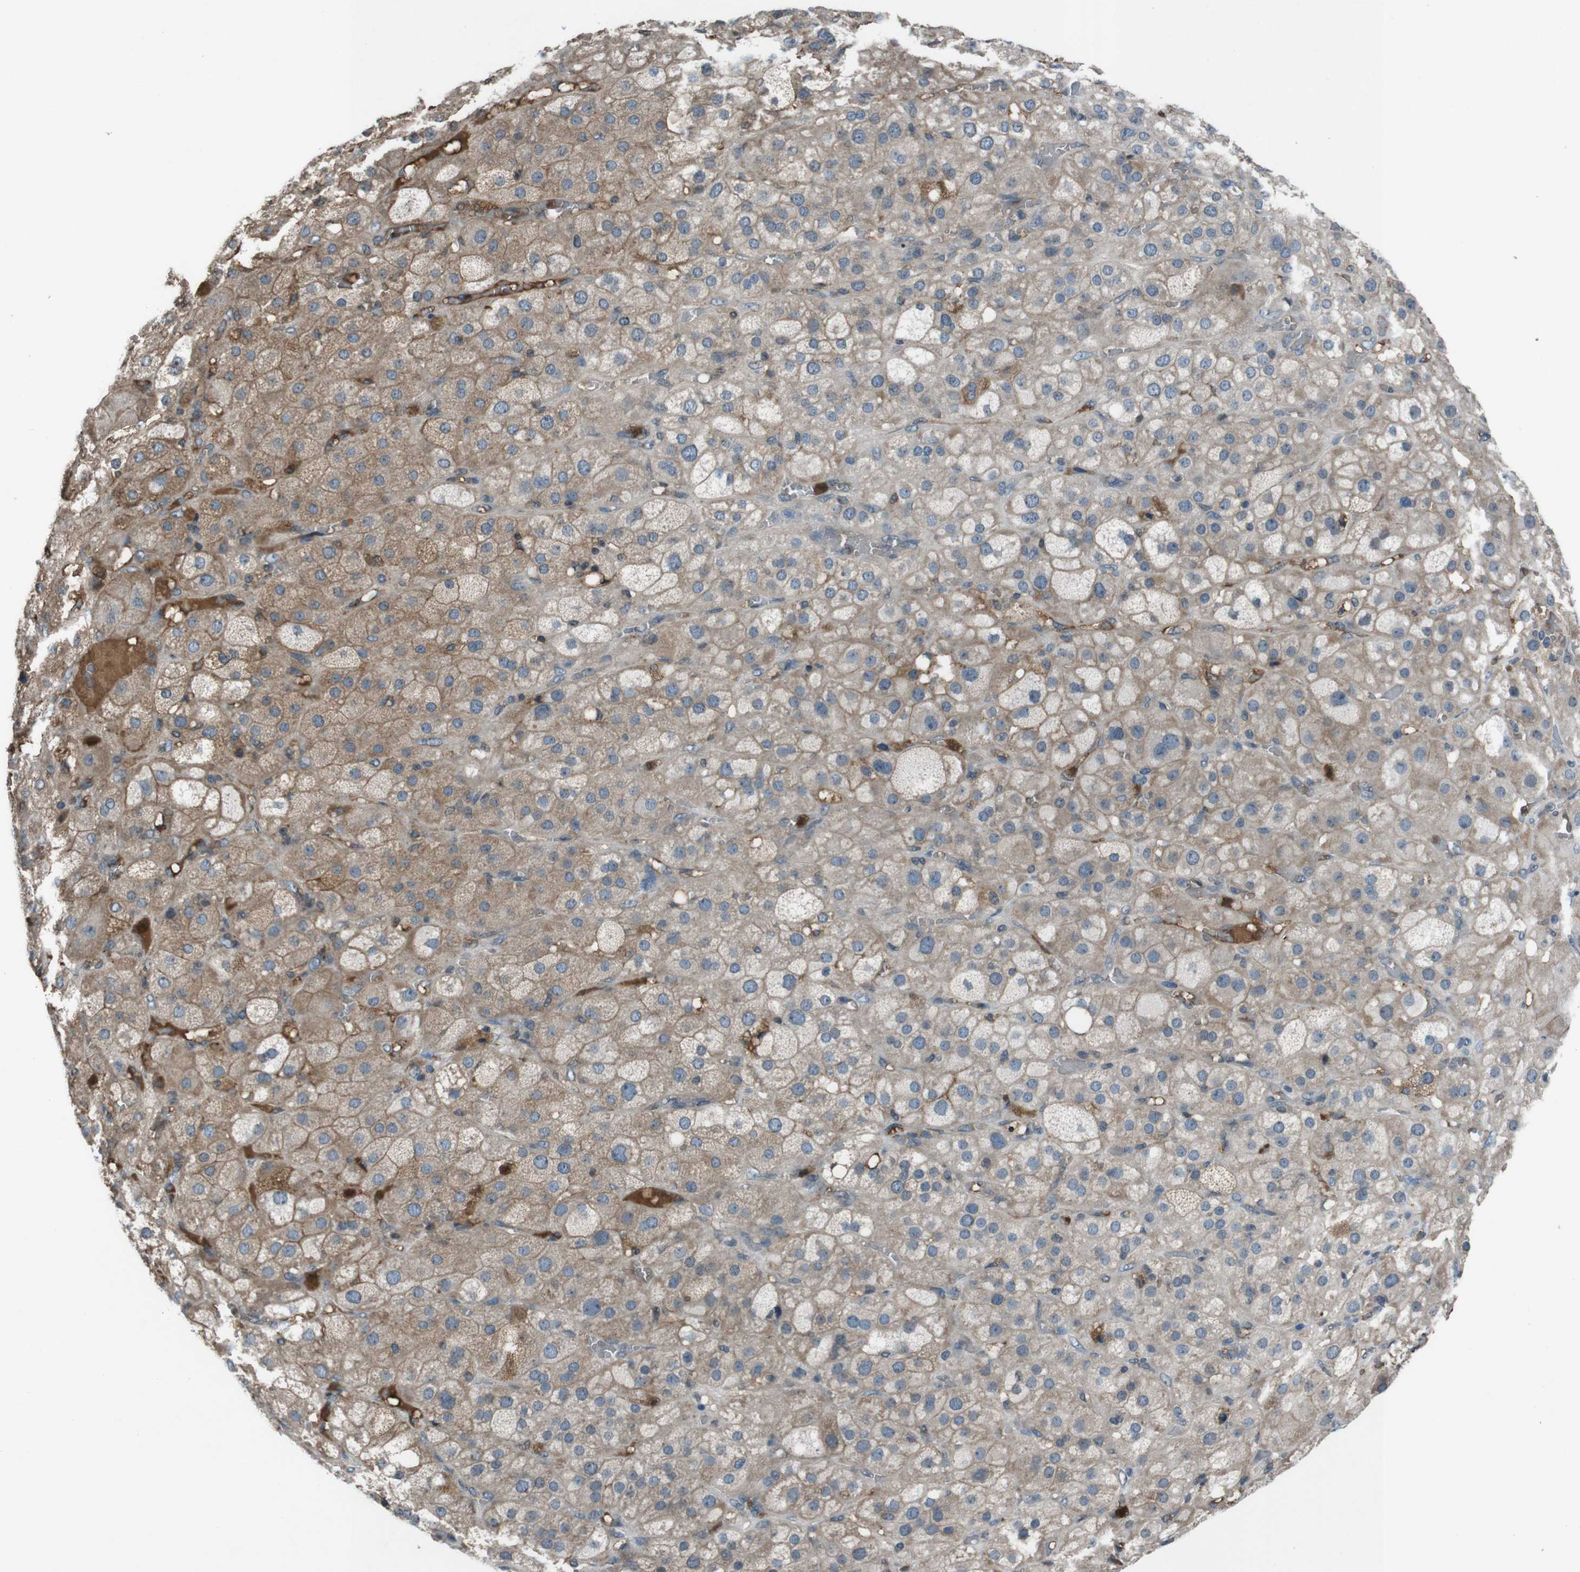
{"staining": {"intensity": "weak", "quantity": ">75%", "location": "cytoplasmic/membranous"}, "tissue": "adrenal gland", "cell_type": "Glandular cells", "image_type": "normal", "snomed": [{"axis": "morphology", "description": "Normal tissue, NOS"}, {"axis": "topography", "description": "Adrenal gland"}], "caption": "Immunohistochemistry (IHC) of normal adrenal gland shows low levels of weak cytoplasmic/membranous expression in approximately >75% of glandular cells. (brown staining indicates protein expression, while blue staining denotes nuclei).", "gene": "UGT1A6", "patient": {"sex": "female", "age": 47}}